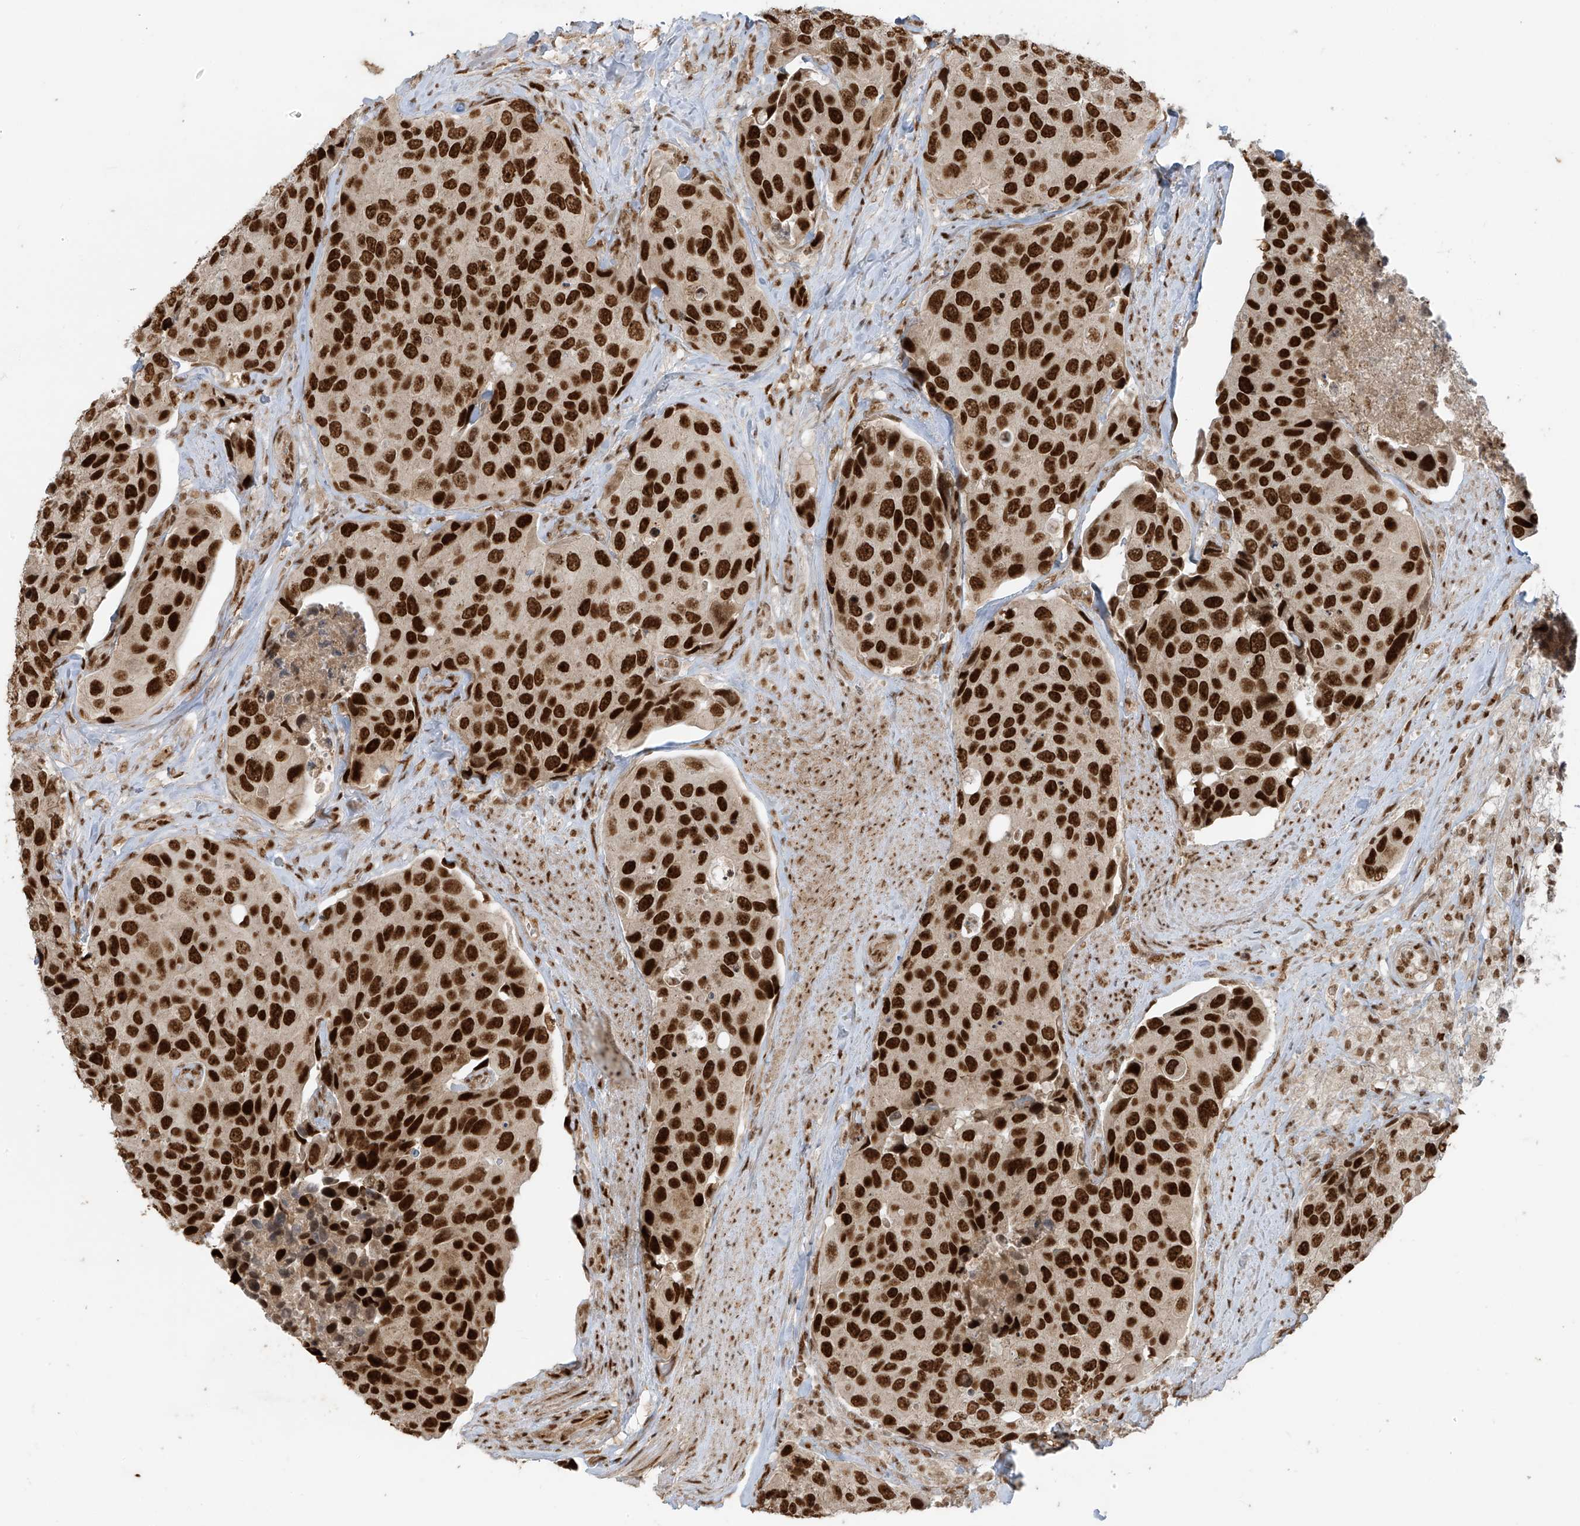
{"staining": {"intensity": "strong", "quantity": ">75%", "location": "nuclear"}, "tissue": "urothelial cancer", "cell_type": "Tumor cells", "image_type": "cancer", "snomed": [{"axis": "morphology", "description": "Urothelial carcinoma, High grade"}, {"axis": "topography", "description": "Urinary bladder"}], "caption": "Urothelial cancer stained with IHC shows strong nuclear expression in approximately >75% of tumor cells.", "gene": "ARHGEF3", "patient": {"sex": "male", "age": 74}}